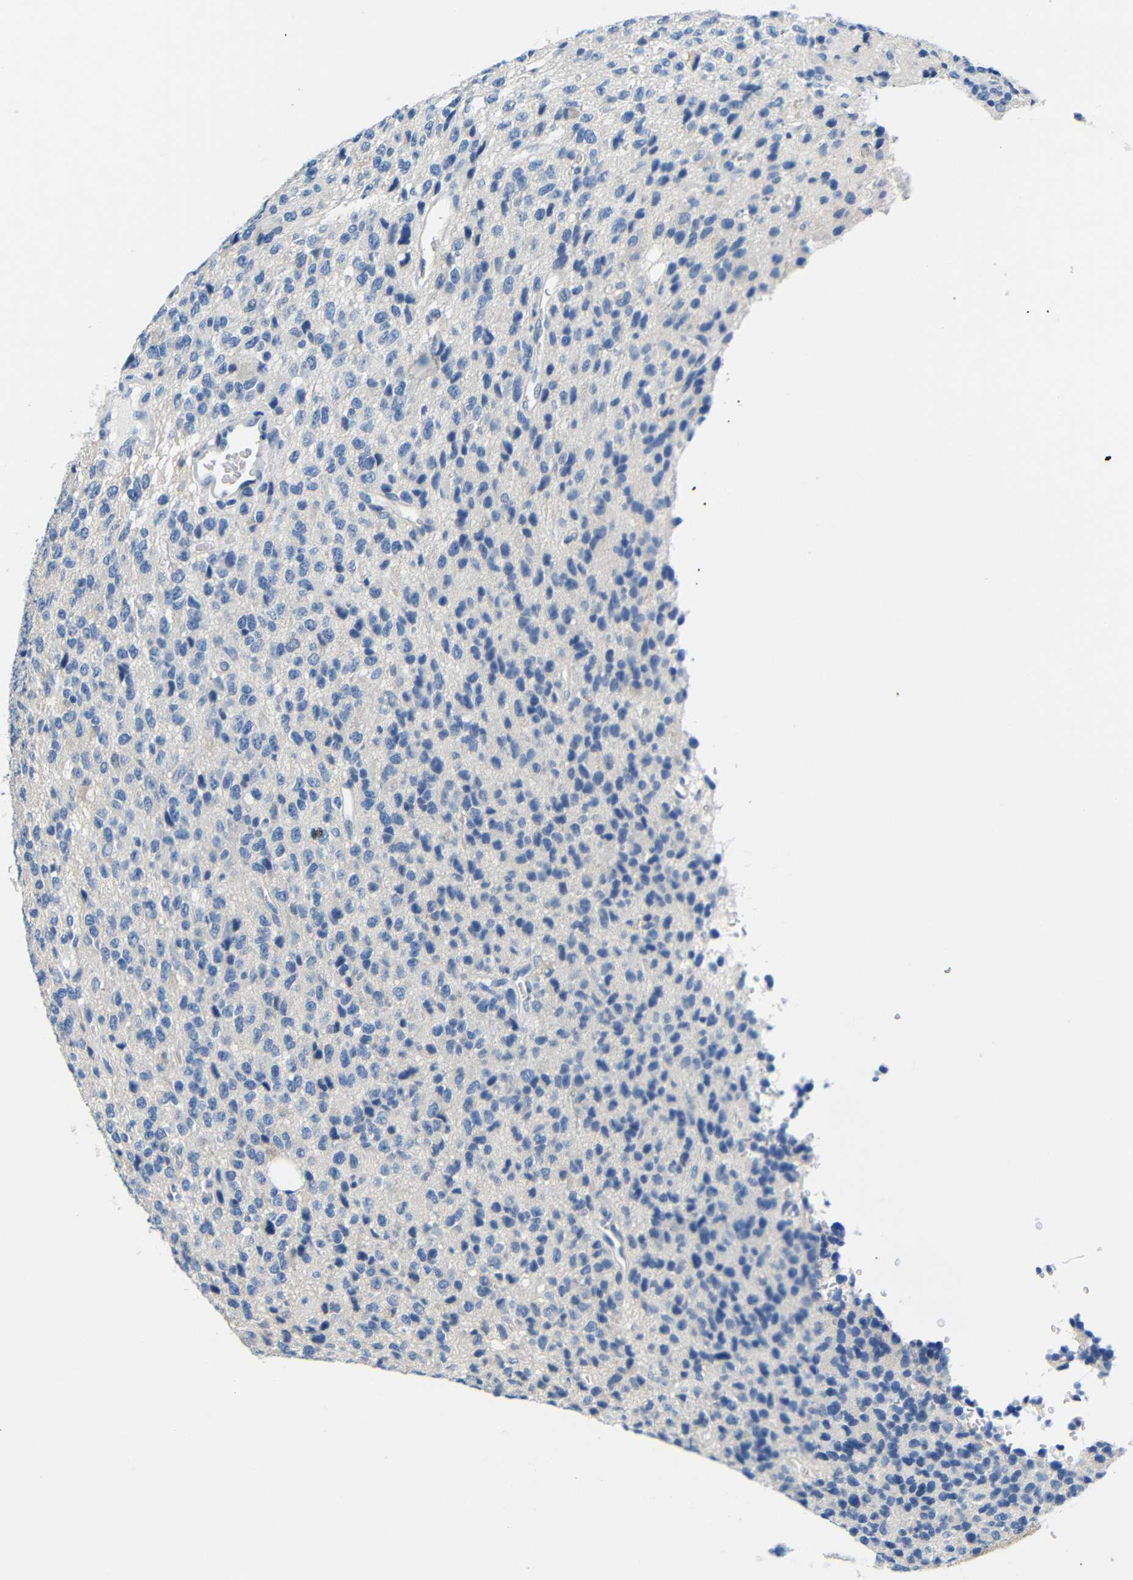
{"staining": {"intensity": "negative", "quantity": "none", "location": "none"}, "tissue": "glioma", "cell_type": "Tumor cells", "image_type": "cancer", "snomed": [{"axis": "morphology", "description": "Glioma, malignant, High grade"}, {"axis": "topography", "description": "pancreas cauda"}], "caption": "This is a photomicrograph of IHC staining of glioma, which shows no positivity in tumor cells.", "gene": "NEGR1", "patient": {"sex": "male", "age": 60}}